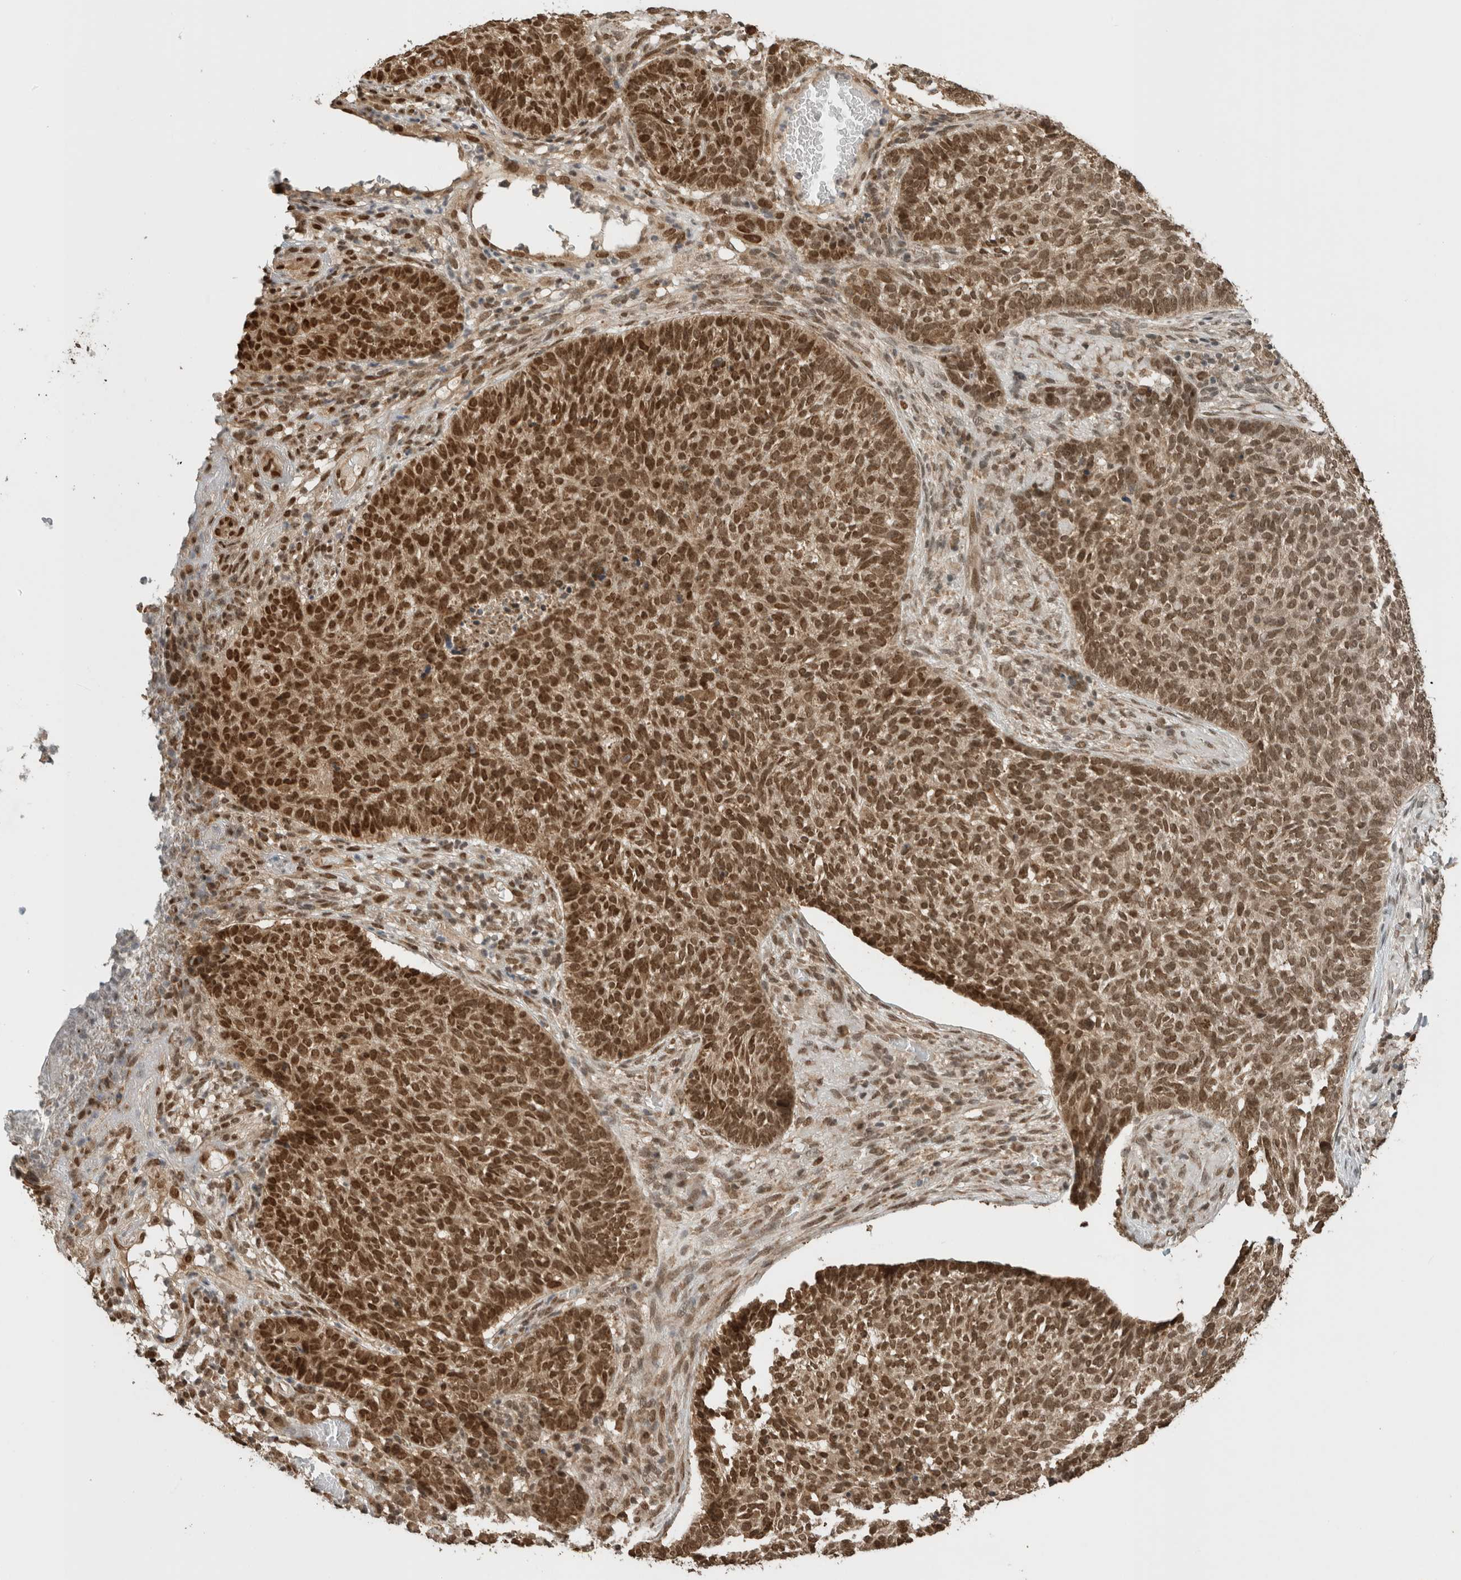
{"staining": {"intensity": "strong", "quantity": ">75%", "location": "nuclear"}, "tissue": "skin cancer", "cell_type": "Tumor cells", "image_type": "cancer", "snomed": [{"axis": "morphology", "description": "Basal cell carcinoma"}, {"axis": "topography", "description": "Skin"}], "caption": "High-power microscopy captured an immunohistochemistry (IHC) photomicrograph of skin cancer, revealing strong nuclear positivity in approximately >75% of tumor cells. (DAB = brown stain, brightfield microscopy at high magnification).", "gene": "C1orf21", "patient": {"sex": "male", "age": 85}}